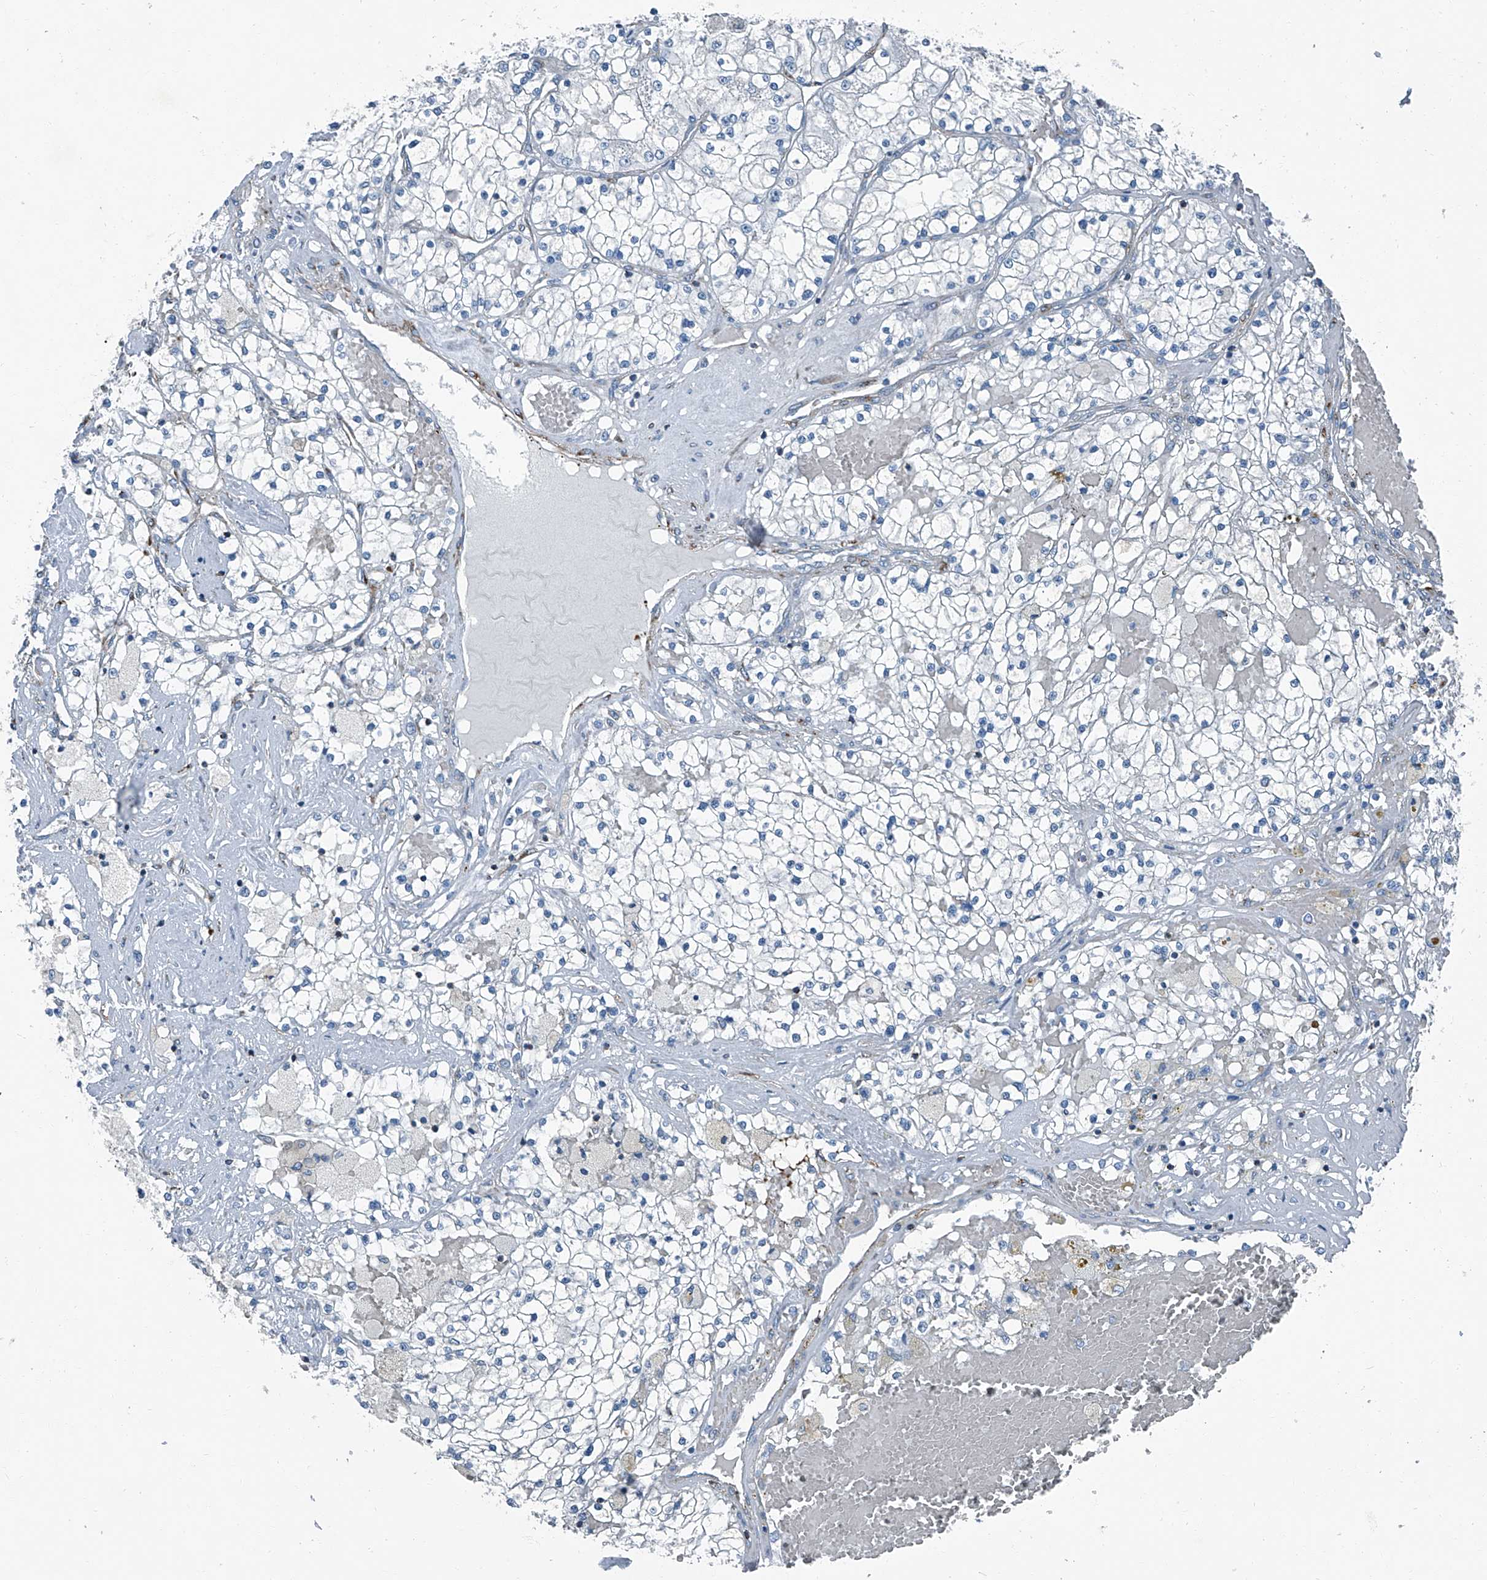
{"staining": {"intensity": "negative", "quantity": "none", "location": "none"}, "tissue": "renal cancer", "cell_type": "Tumor cells", "image_type": "cancer", "snomed": [{"axis": "morphology", "description": "Normal tissue, NOS"}, {"axis": "morphology", "description": "Adenocarcinoma, NOS"}, {"axis": "topography", "description": "Kidney"}], "caption": "IHC image of human renal cancer (adenocarcinoma) stained for a protein (brown), which demonstrates no positivity in tumor cells. Brightfield microscopy of IHC stained with DAB (3,3'-diaminobenzidine) (brown) and hematoxylin (blue), captured at high magnification.", "gene": "SEPTIN7", "patient": {"sex": "male", "age": 68}}